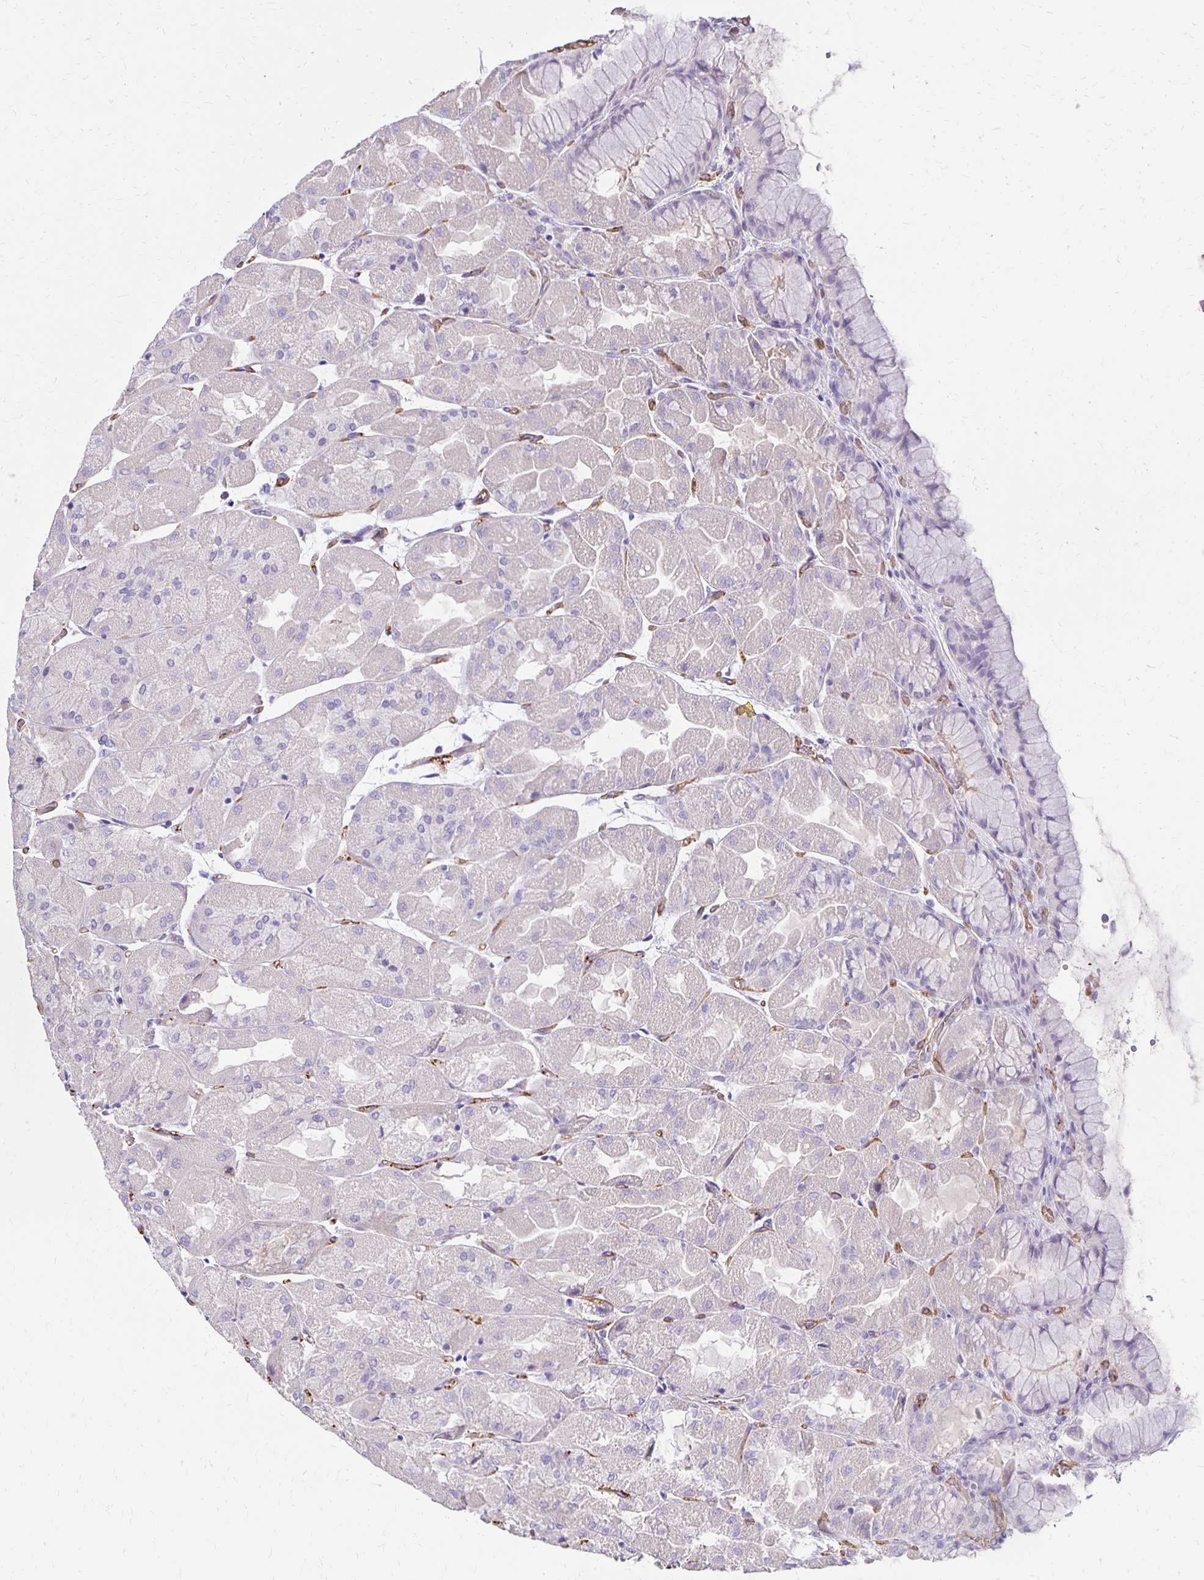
{"staining": {"intensity": "negative", "quantity": "none", "location": "none"}, "tissue": "stomach", "cell_type": "Glandular cells", "image_type": "normal", "snomed": [{"axis": "morphology", "description": "Normal tissue, NOS"}, {"axis": "topography", "description": "Stomach"}], "caption": "IHC of benign stomach demonstrates no positivity in glandular cells. Brightfield microscopy of IHC stained with DAB (3,3'-diaminobenzidine) (brown) and hematoxylin (blue), captured at high magnification.", "gene": "TTYH1", "patient": {"sex": "female", "age": 61}}